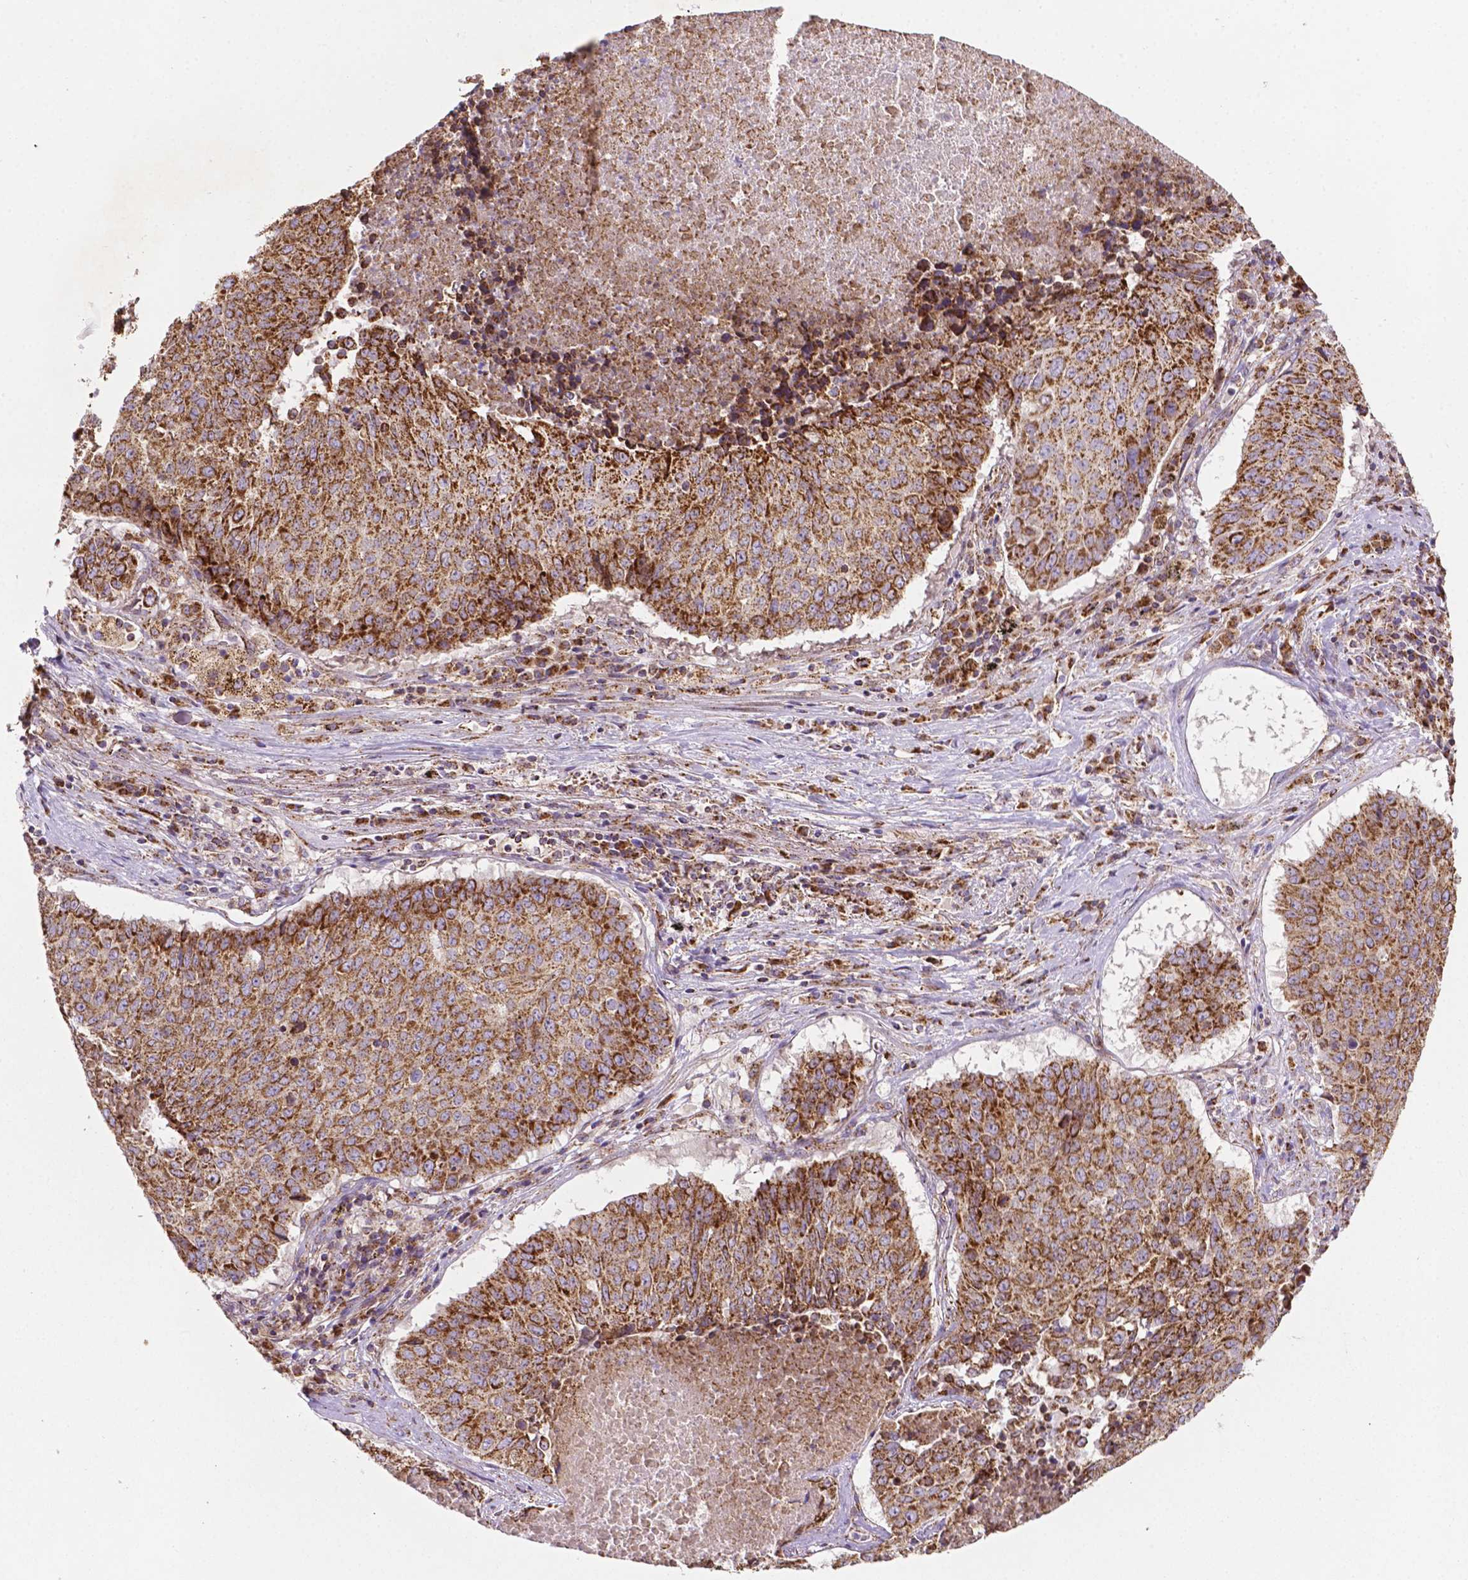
{"staining": {"intensity": "strong", "quantity": ">75%", "location": "cytoplasmic/membranous"}, "tissue": "lung cancer", "cell_type": "Tumor cells", "image_type": "cancer", "snomed": [{"axis": "morphology", "description": "Normal tissue, NOS"}, {"axis": "morphology", "description": "Squamous cell carcinoma, NOS"}, {"axis": "topography", "description": "Bronchus"}, {"axis": "topography", "description": "Lung"}], "caption": "Human lung cancer stained for a protein (brown) demonstrates strong cytoplasmic/membranous positive expression in about >75% of tumor cells.", "gene": "ILVBL", "patient": {"sex": "male", "age": 64}}